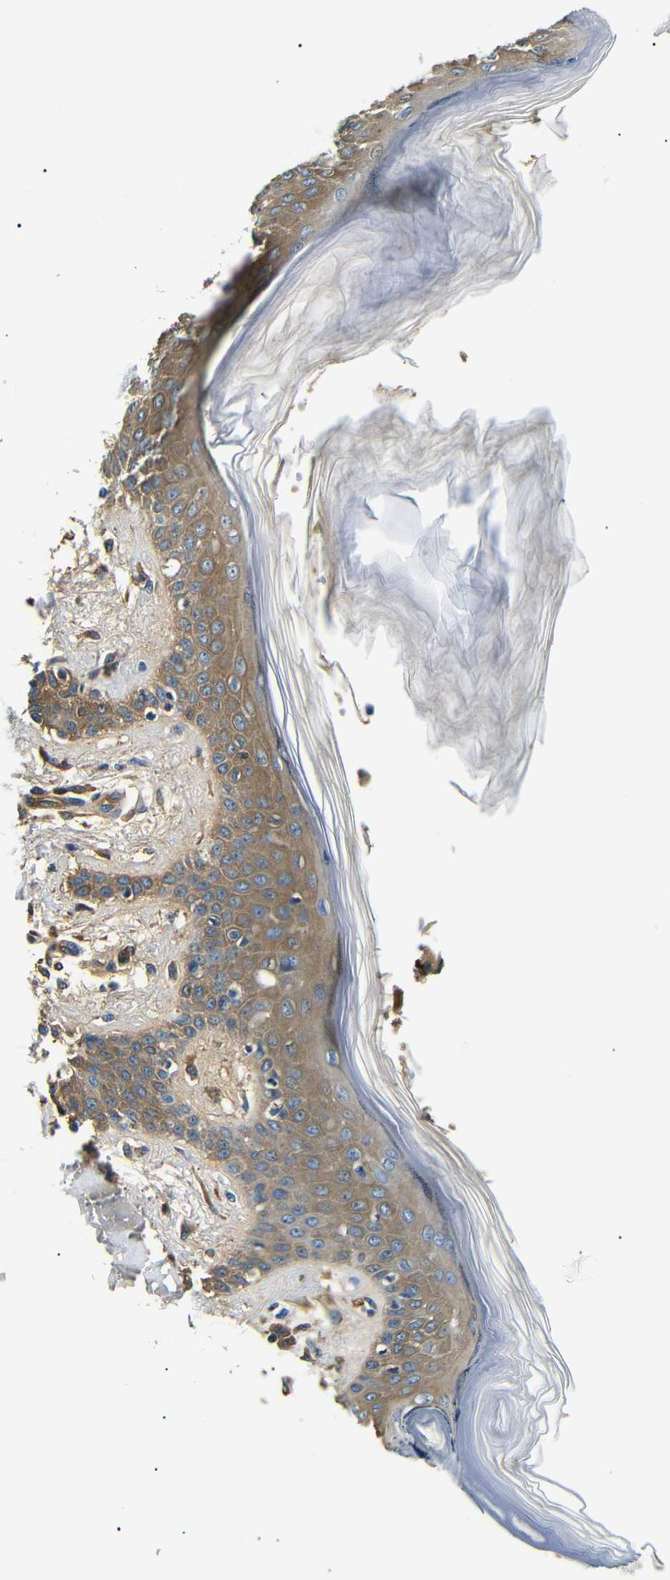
{"staining": {"intensity": "moderate", "quantity": ">75%", "location": "cytoplasmic/membranous"}, "tissue": "skin", "cell_type": "Fibroblasts", "image_type": "normal", "snomed": [{"axis": "morphology", "description": "Normal tissue, NOS"}, {"axis": "topography", "description": "Skin"}], "caption": "The micrograph exhibits a brown stain indicating the presence of a protein in the cytoplasmic/membranous of fibroblasts in skin. Using DAB (brown) and hematoxylin (blue) stains, captured at high magnification using brightfield microscopy.", "gene": "LHCGR", "patient": {"sex": "male", "age": 53}}